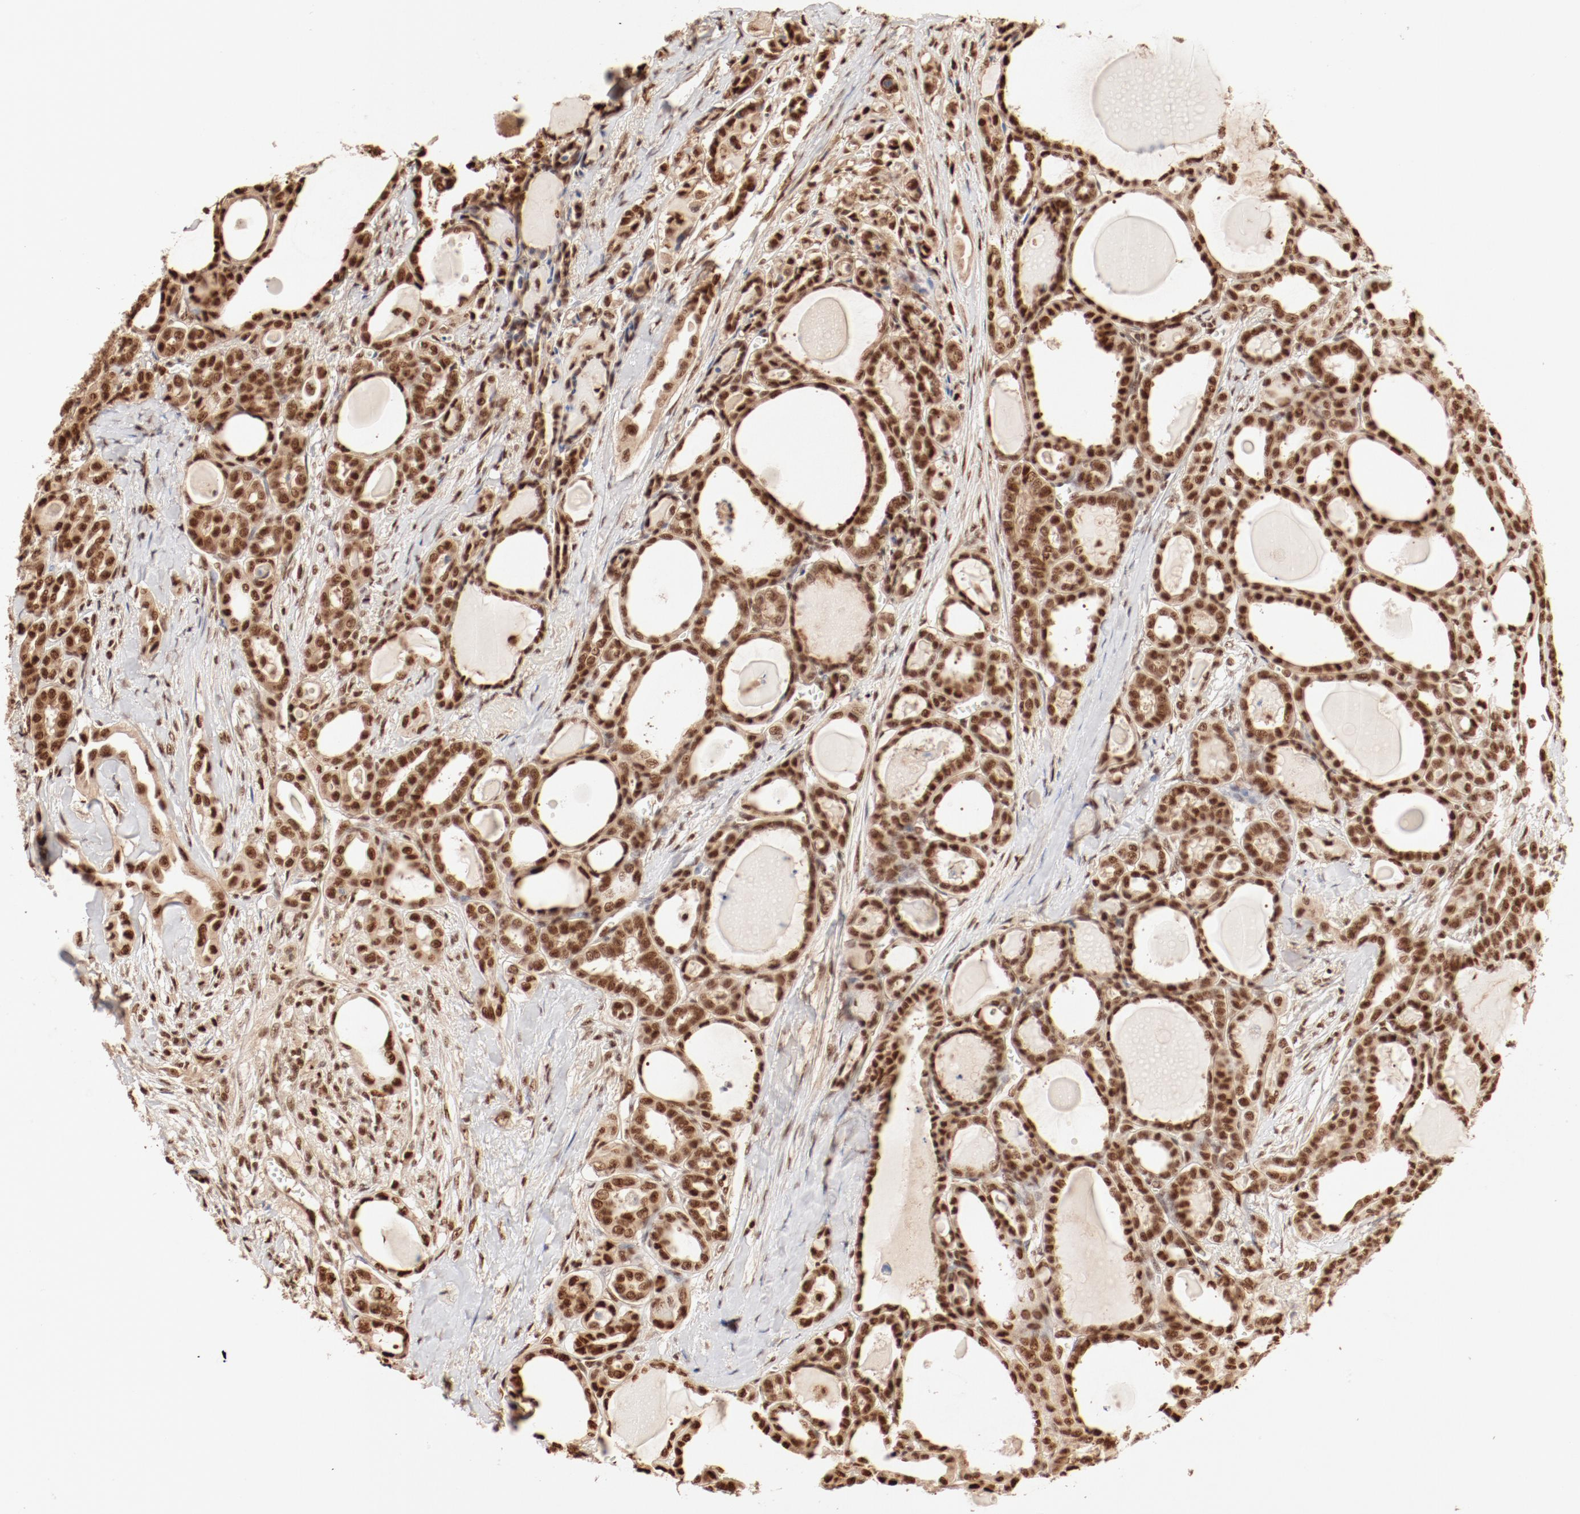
{"staining": {"intensity": "strong", "quantity": ">75%", "location": "cytoplasmic/membranous,nuclear"}, "tissue": "thyroid cancer", "cell_type": "Tumor cells", "image_type": "cancer", "snomed": [{"axis": "morphology", "description": "Carcinoma, NOS"}, {"axis": "topography", "description": "Thyroid gland"}], "caption": "Thyroid carcinoma was stained to show a protein in brown. There is high levels of strong cytoplasmic/membranous and nuclear expression in approximately >75% of tumor cells.", "gene": "FAM50A", "patient": {"sex": "female", "age": 91}}